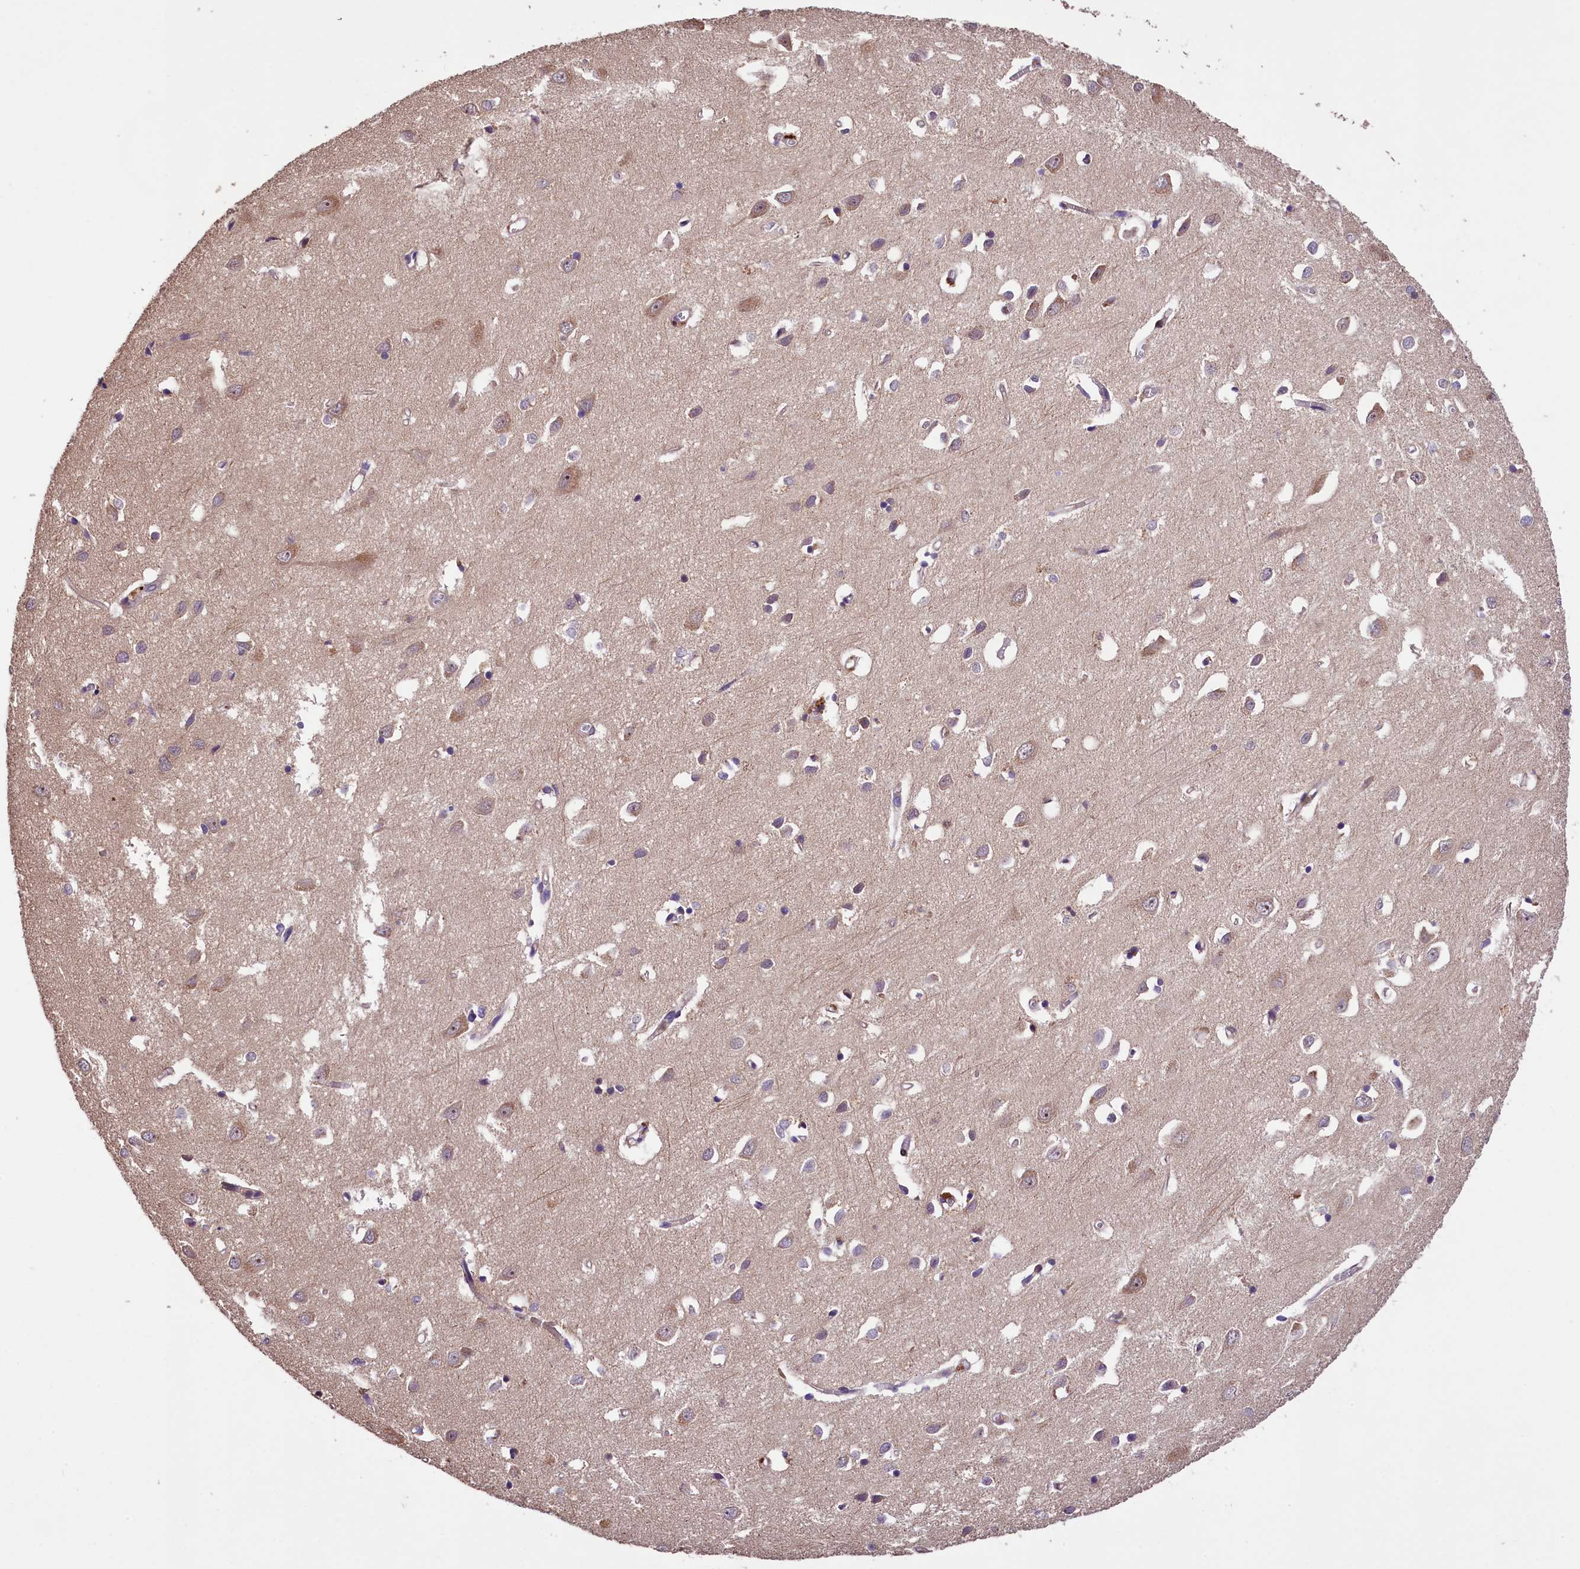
{"staining": {"intensity": "weak", "quantity": "25%-75%", "location": "cytoplasmic/membranous"}, "tissue": "cerebral cortex", "cell_type": "Endothelial cells", "image_type": "normal", "snomed": [{"axis": "morphology", "description": "Normal tissue, NOS"}, {"axis": "topography", "description": "Cerebral cortex"}], "caption": "Immunohistochemistry (IHC) (DAB) staining of normal human cerebral cortex shows weak cytoplasmic/membranous protein positivity in about 25%-75% of endothelial cells. (DAB IHC, brown staining for protein, blue staining for nuclei).", "gene": "PHAF1", "patient": {"sex": "female", "age": 64}}